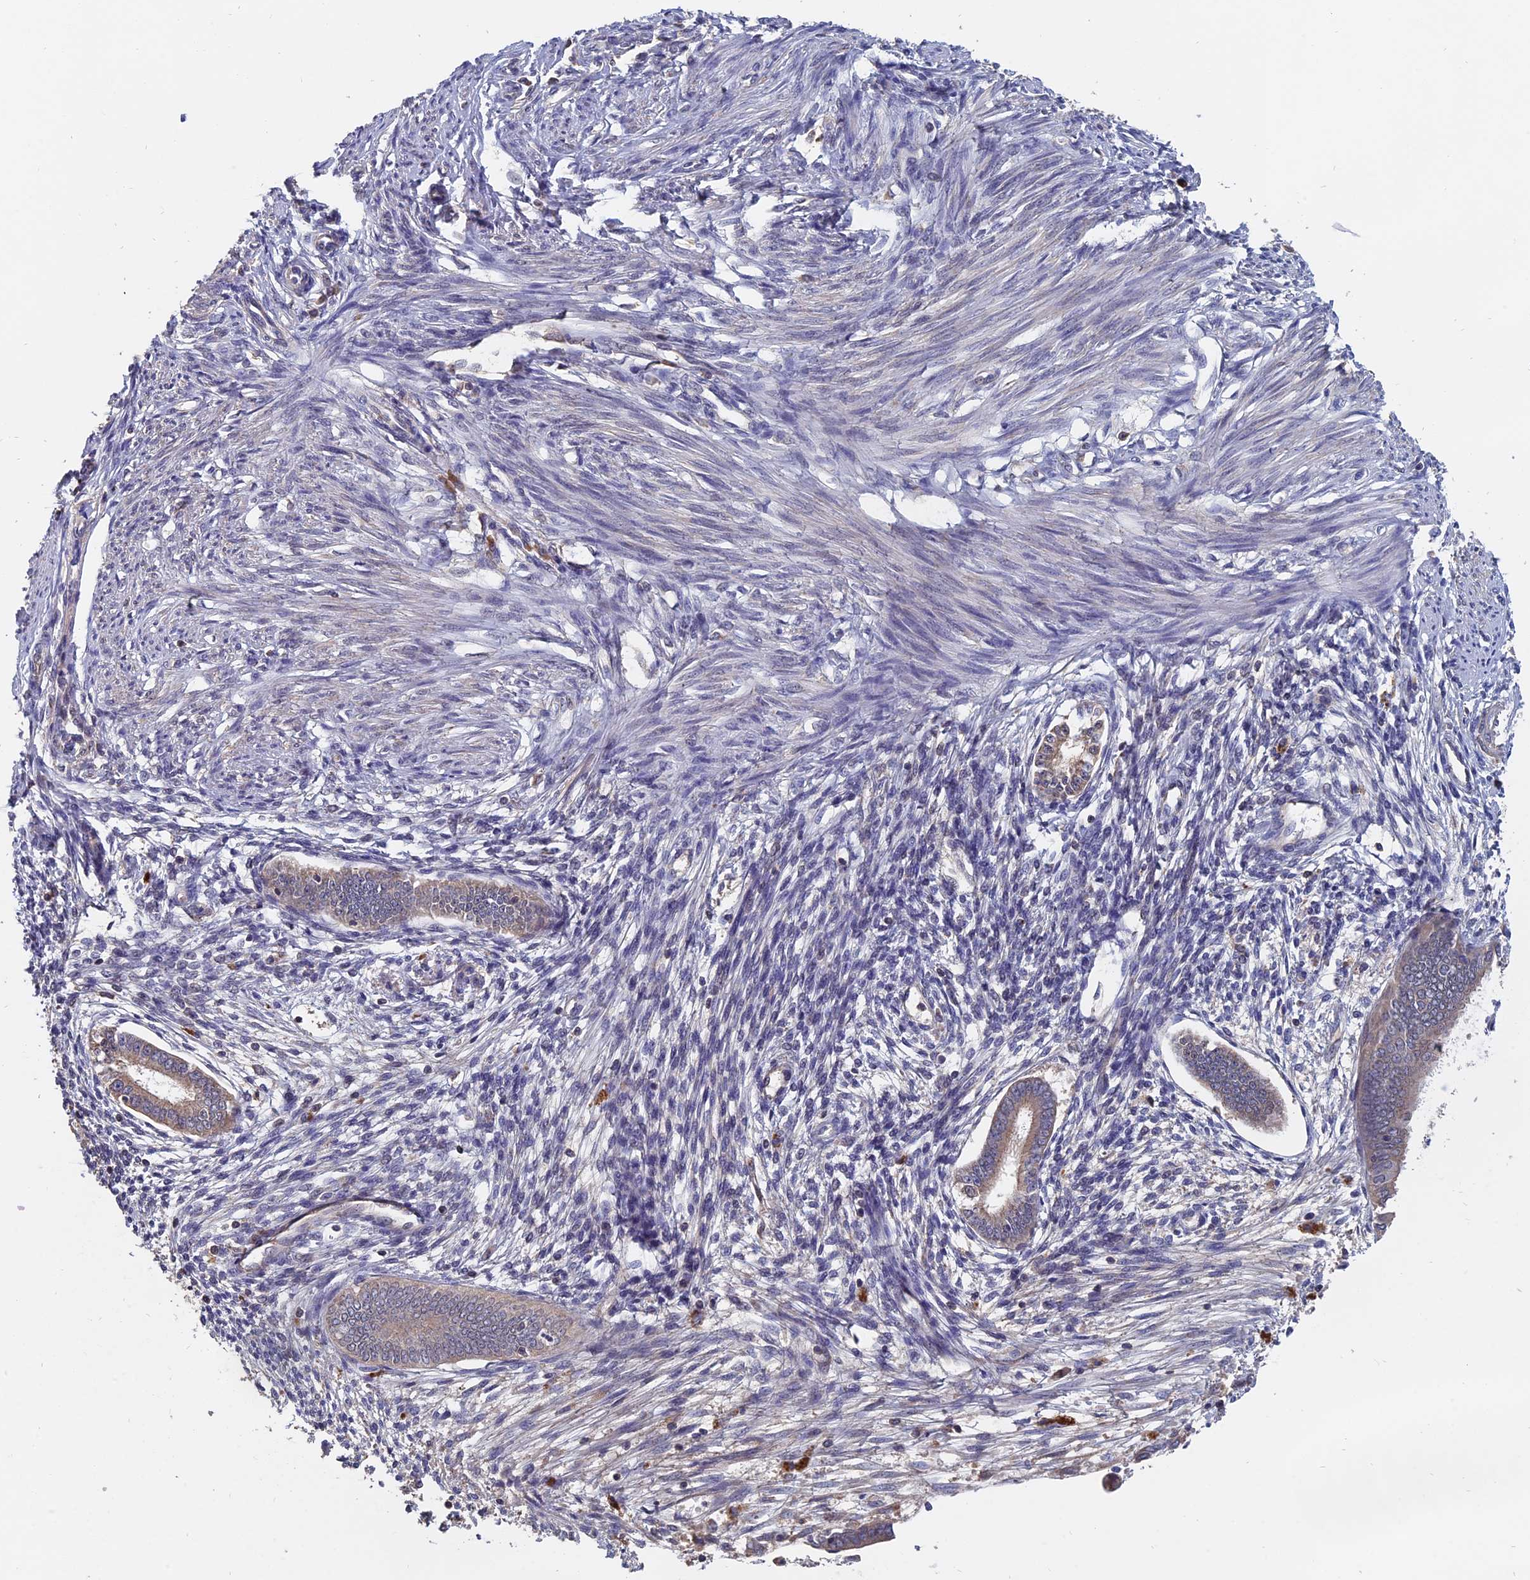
{"staining": {"intensity": "weak", "quantity": "<25%", "location": "cytoplasmic/membranous"}, "tissue": "endometrium", "cell_type": "Cells in endometrial stroma", "image_type": "normal", "snomed": [{"axis": "morphology", "description": "Normal tissue, NOS"}, {"axis": "topography", "description": "Endometrium"}], "caption": "This photomicrograph is of unremarkable endometrium stained with immunohistochemistry to label a protein in brown with the nuclei are counter-stained blue. There is no expression in cells in endometrial stroma. (Stains: DAB (3,3'-diaminobenzidine) immunohistochemistry (IHC) with hematoxylin counter stain, Microscopy: brightfield microscopy at high magnification).", "gene": "SLC33A1", "patient": {"sex": "female", "age": 56}}